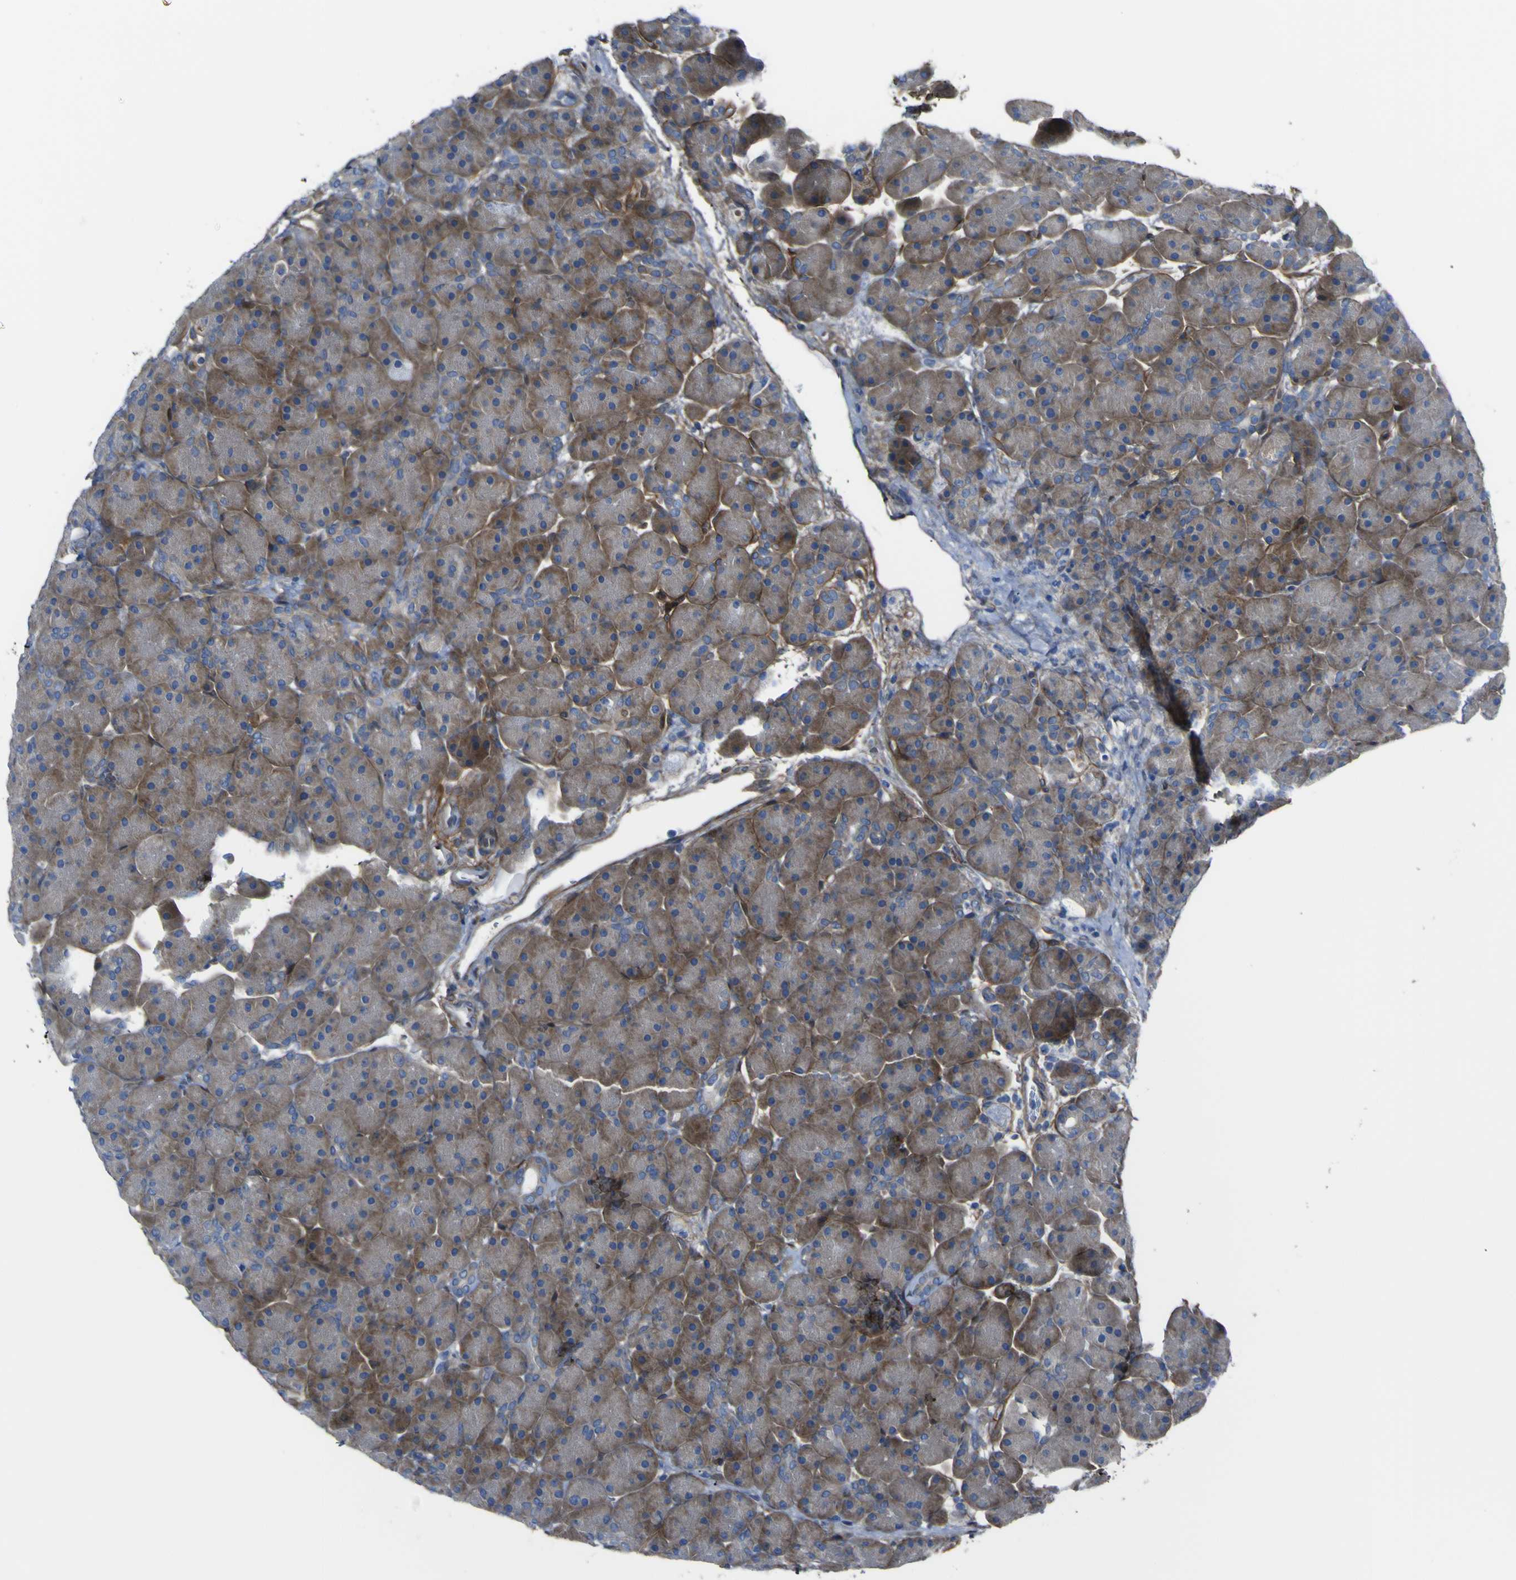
{"staining": {"intensity": "moderate", "quantity": "25%-75%", "location": "cytoplasmic/membranous"}, "tissue": "pancreas", "cell_type": "Exocrine glandular cells", "image_type": "normal", "snomed": [{"axis": "morphology", "description": "Normal tissue, NOS"}, {"axis": "topography", "description": "Pancreas"}], "caption": "High-magnification brightfield microscopy of normal pancreas stained with DAB (3,3'-diaminobenzidine) (brown) and counterstained with hematoxylin (blue). exocrine glandular cells exhibit moderate cytoplasmic/membranous staining is identified in about25%-75% of cells. (IHC, brightfield microscopy, high magnification).", "gene": "LRRN1", "patient": {"sex": "male", "age": 66}}